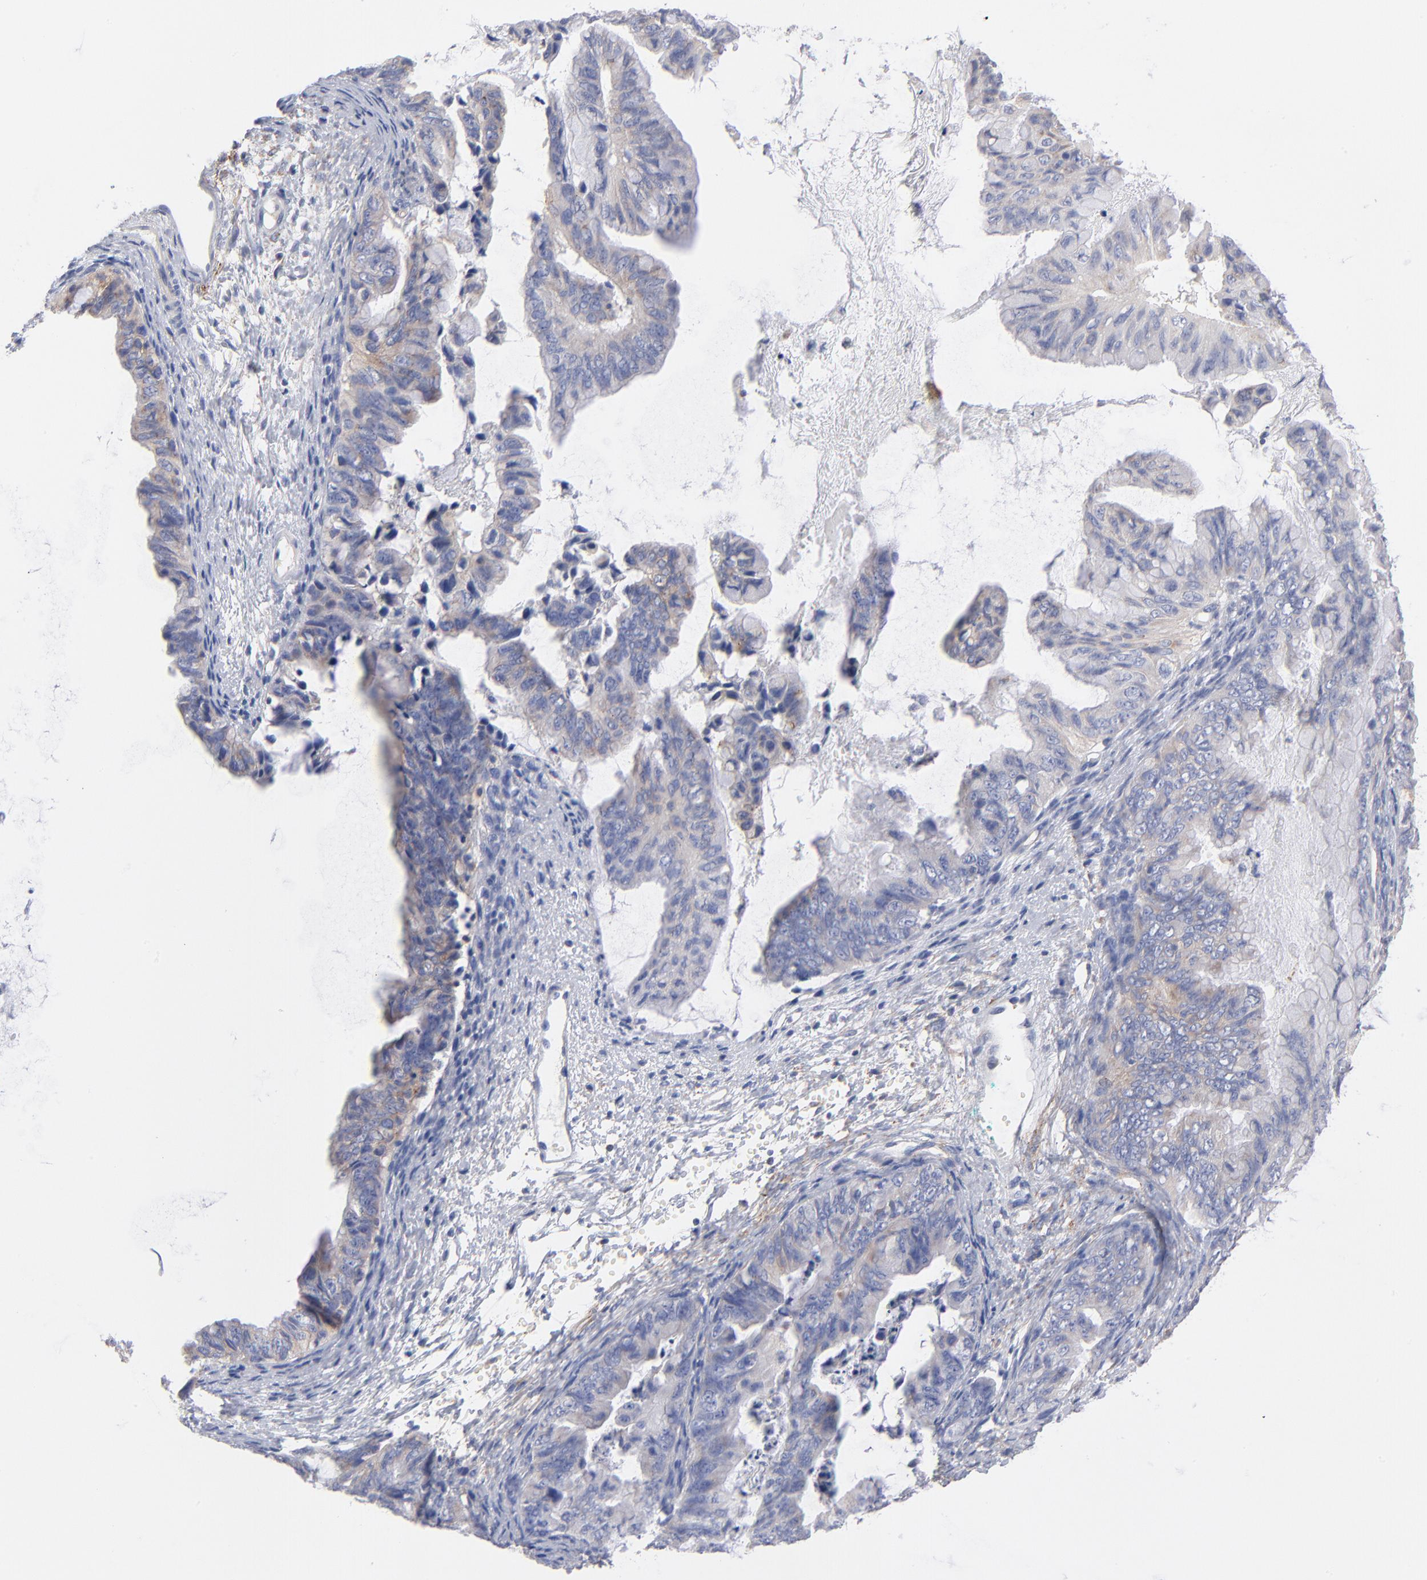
{"staining": {"intensity": "weak", "quantity": "25%-75%", "location": "cytoplasmic/membranous"}, "tissue": "ovarian cancer", "cell_type": "Tumor cells", "image_type": "cancer", "snomed": [{"axis": "morphology", "description": "Cystadenocarcinoma, mucinous, NOS"}, {"axis": "topography", "description": "Ovary"}], "caption": "IHC histopathology image of neoplastic tissue: human ovarian cancer (mucinous cystadenocarcinoma) stained using immunohistochemistry (IHC) demonstrates low levels of weak protein expression localized specifically in the cytoplasmic/membranous of tumor cells, appearing as a cytoplasmic/membranous brown color.", "gene": "SEPTIN6", "patient": {"sex": "female", "age": 36}}